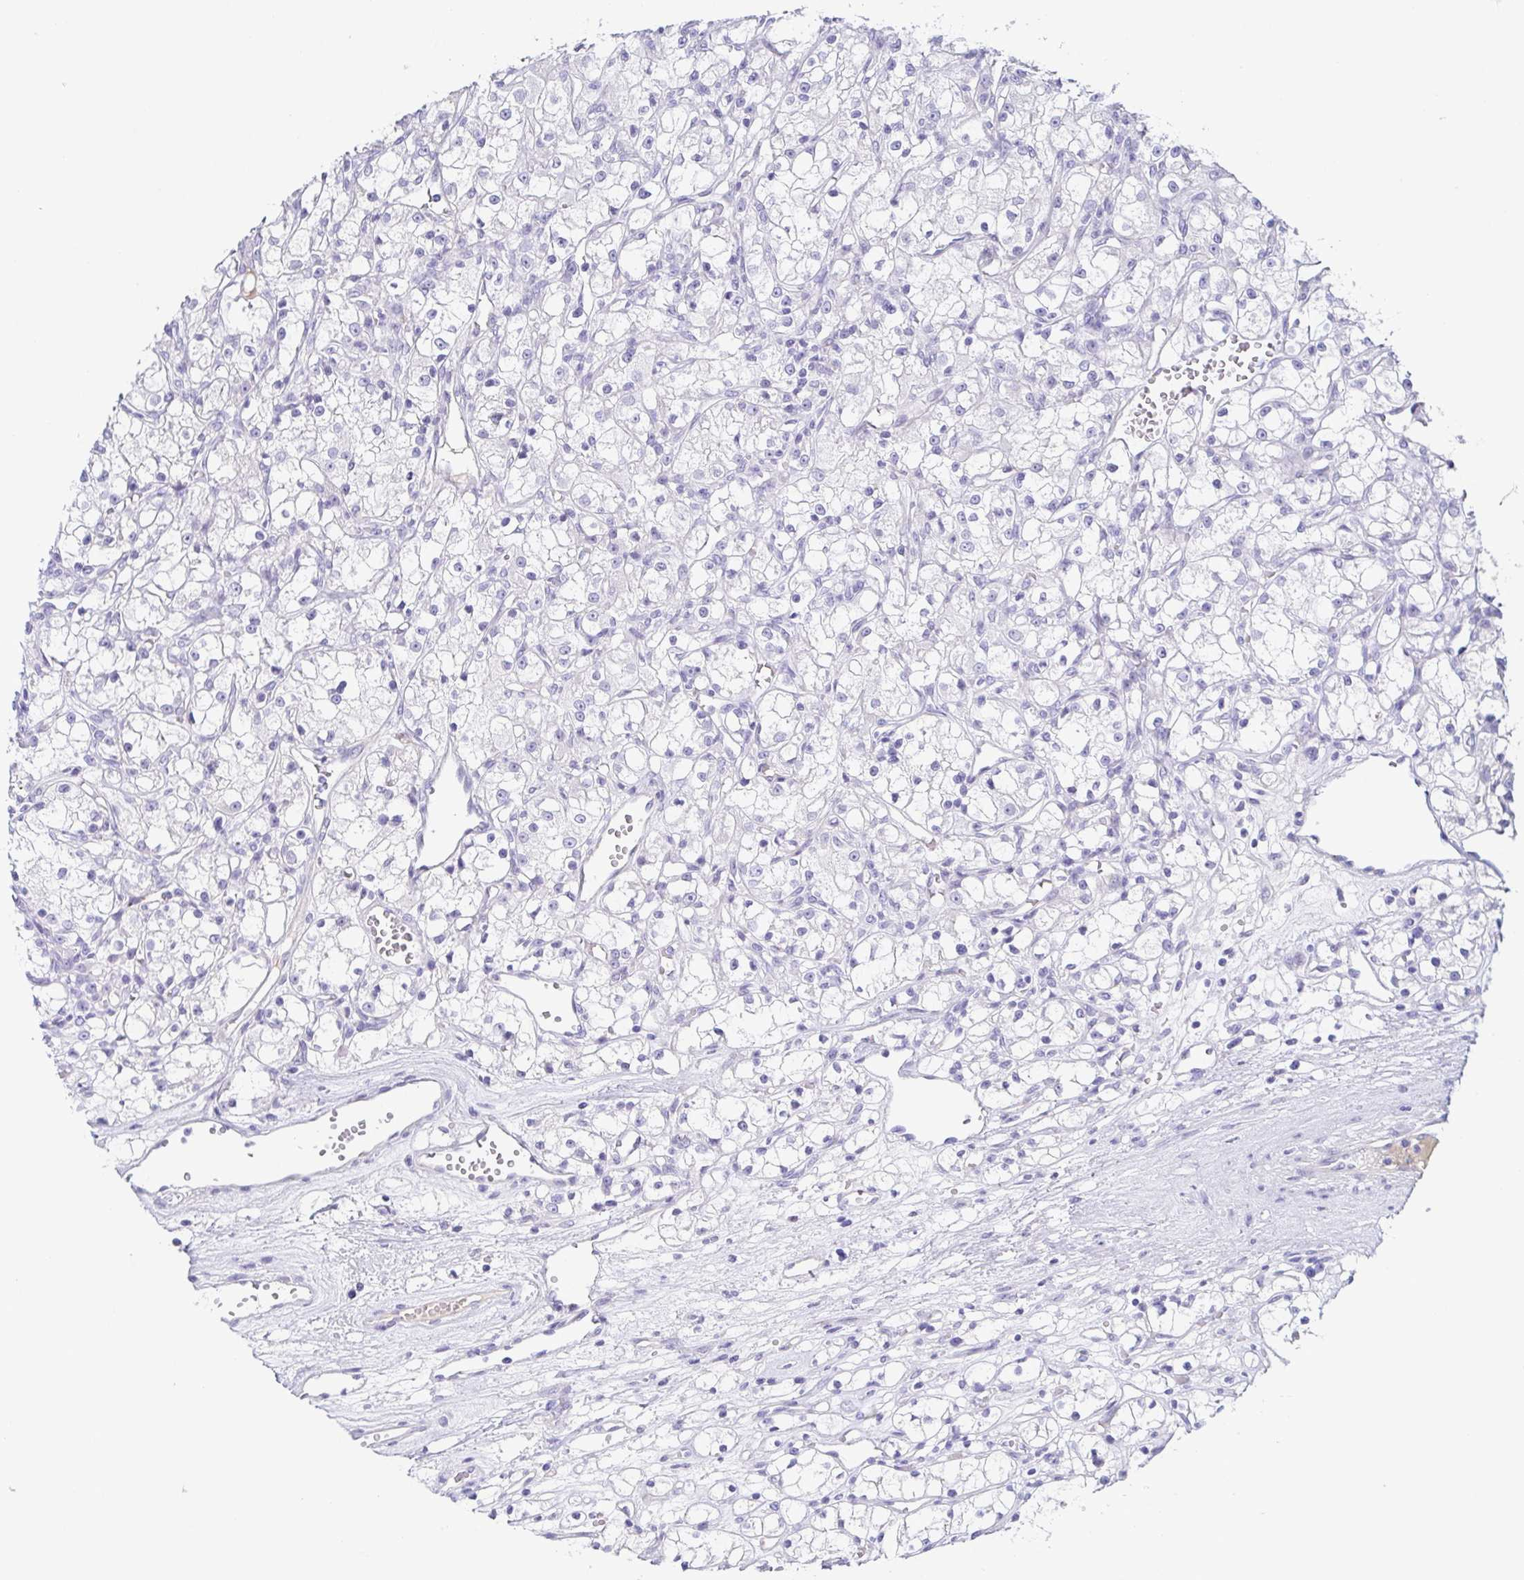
{"staining": {"intensity": "negative", "quantity": "none", "location": "none"}, "tissue": "renal cancer", "cell_type": "Tumor cells", "image_type": "cancer", "snomed": [{"axis": "morphology", "description": "Adenocarcinoma, NOS"}, {"axis": "topography", "description": "Kidney"}], "caption": "High magnification brightfield microscopy of renal adenocarcinoma stained with DAB (3,3'-diaminobenzidine) (brown) and counterstained with hematoxylin (blue): tumor cells show no significant staining.", "gene": "LDLRAD1", "patient": {"sex": "female", "age": 59}}